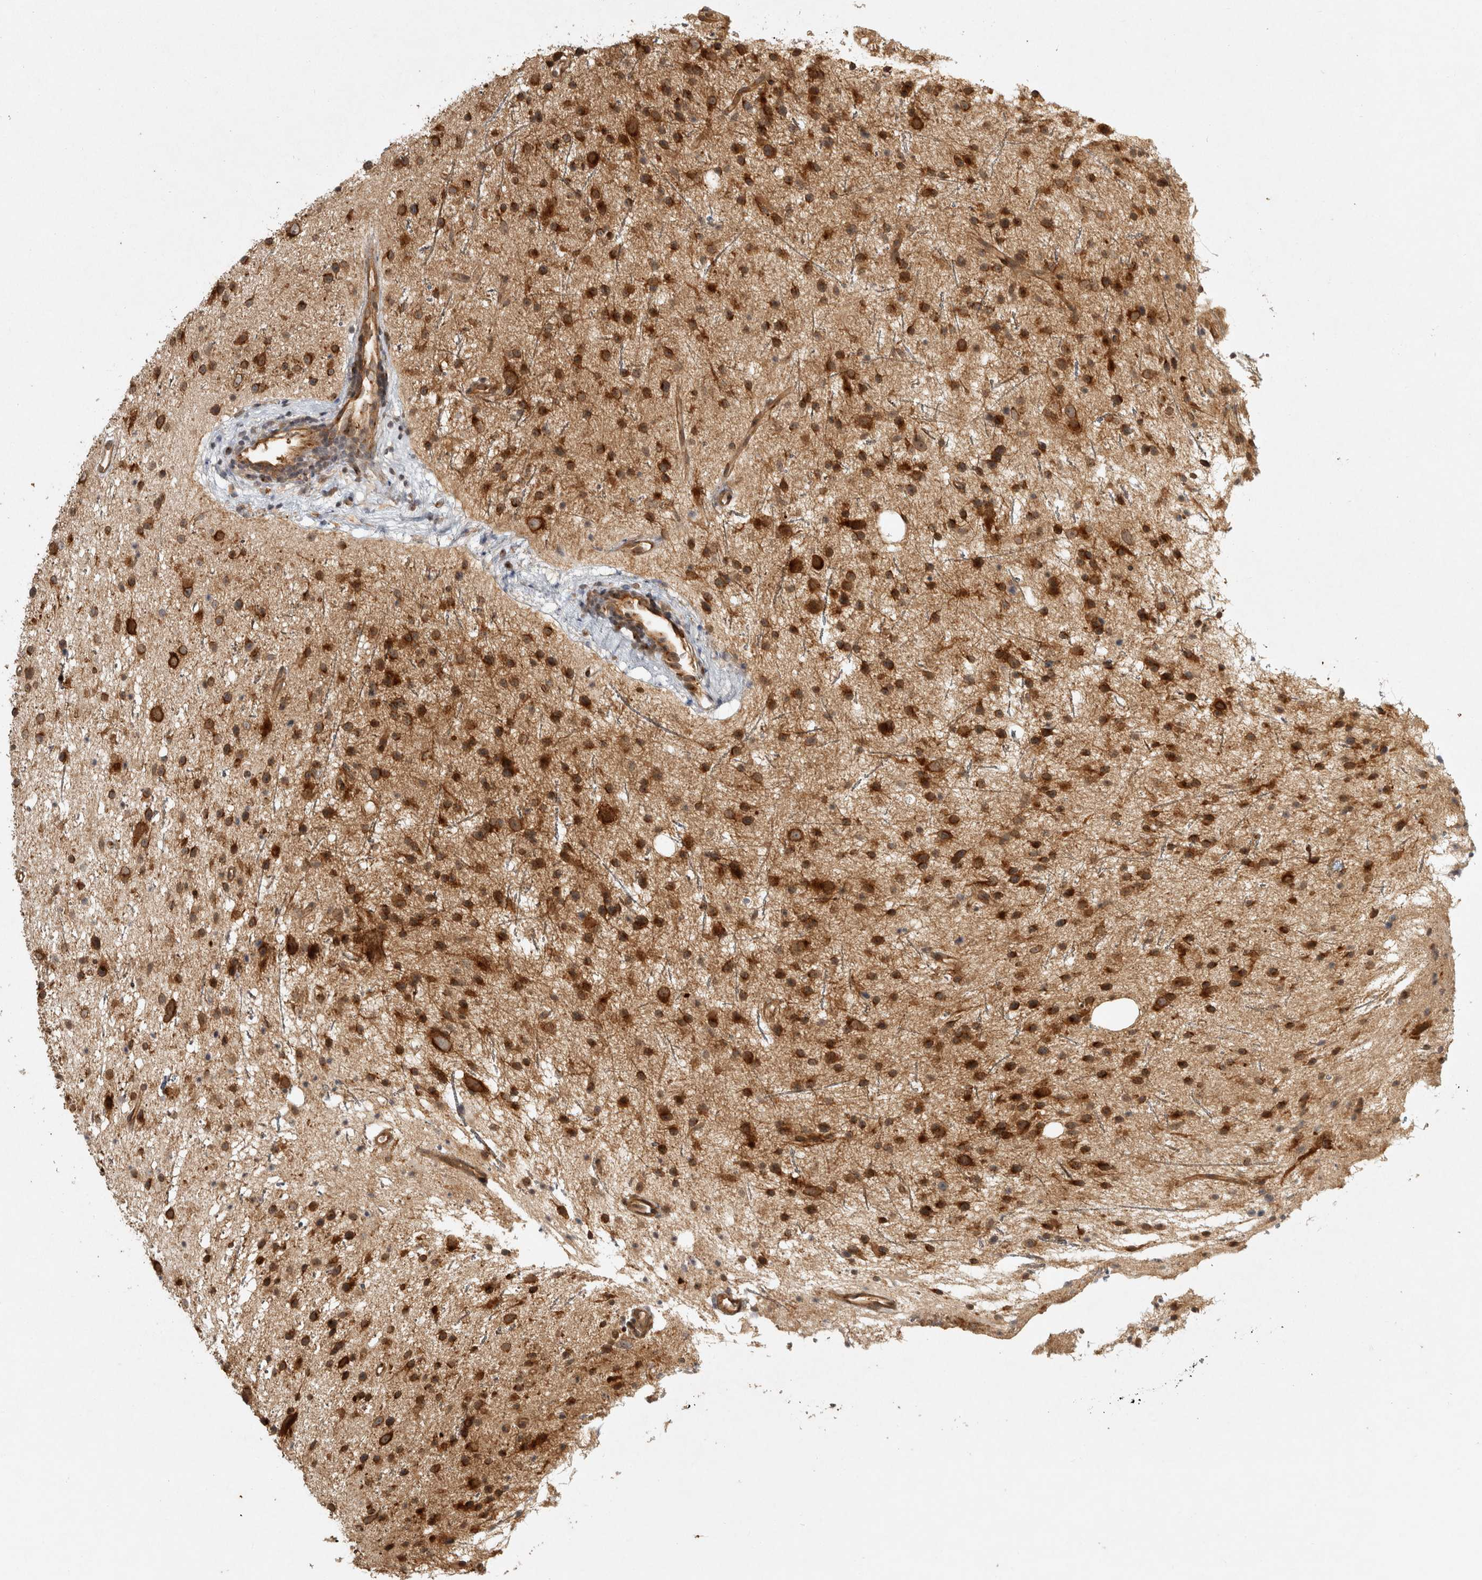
{"staining": {"intensity": "strong", "quantity": ">75%", "location": "cytoplasmic/membranous"}, "tissue": "glioma", "cell_type": "Tumor cells", "image_type": "cancer", "snomed": [{"axis": "morphology", "description": "Glioma, malignant, Low grade"}, {"axis": "topography", "description": "Cerebral cortex"}], "caption": "An immunohistochemistry (IHC) histopathology image of neoplastic tissue is shown. Protein staining in brown labels strong cytoplasmic/membranous positivity in malignant glioma (low-grade) within tumor cells.", "gene": "CAMSAP2", "patient": {"sex": "female", "age": 39}}